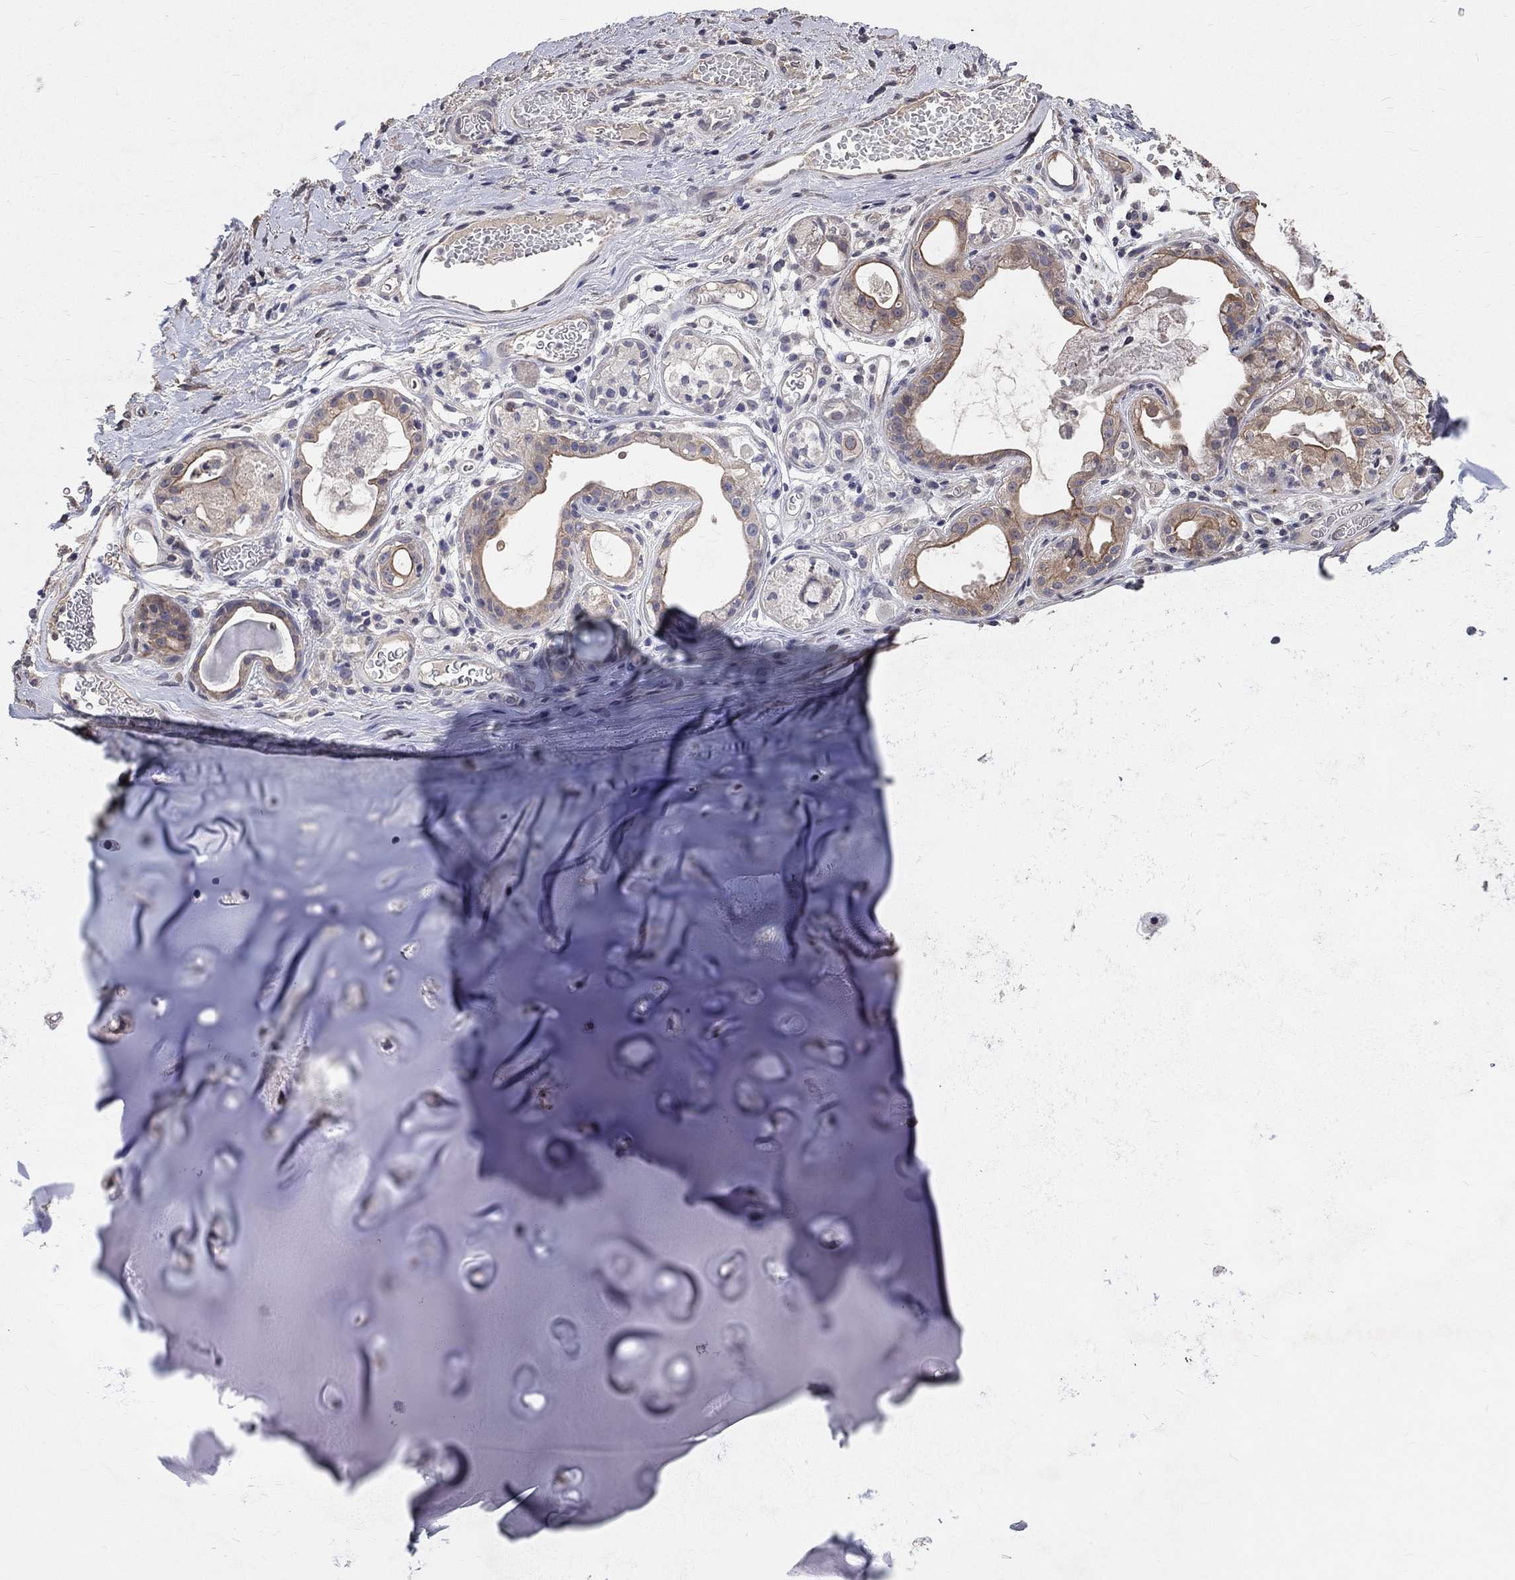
{"staining": {"intensity": "negative", "quantity": "none", "location": "none"}, "tissue": "adipose tissue", "cell_type": "Adipocytes", "image_type": "normal", "snomed": [{"axis": "morphology", "description": "Normal tissue, NOS"}, {"axis": "topography", "description": "Cartilage tissue"}], "caption": "There is no significant staining in adipocytes of adipose tissue. (DAB (3,3'-diaminobenzidine) immunohistochemistry (IHC) with hematoxylin counter stain).", "gene": "CHST5", "patient": {"sex": "male", "age": 81}}